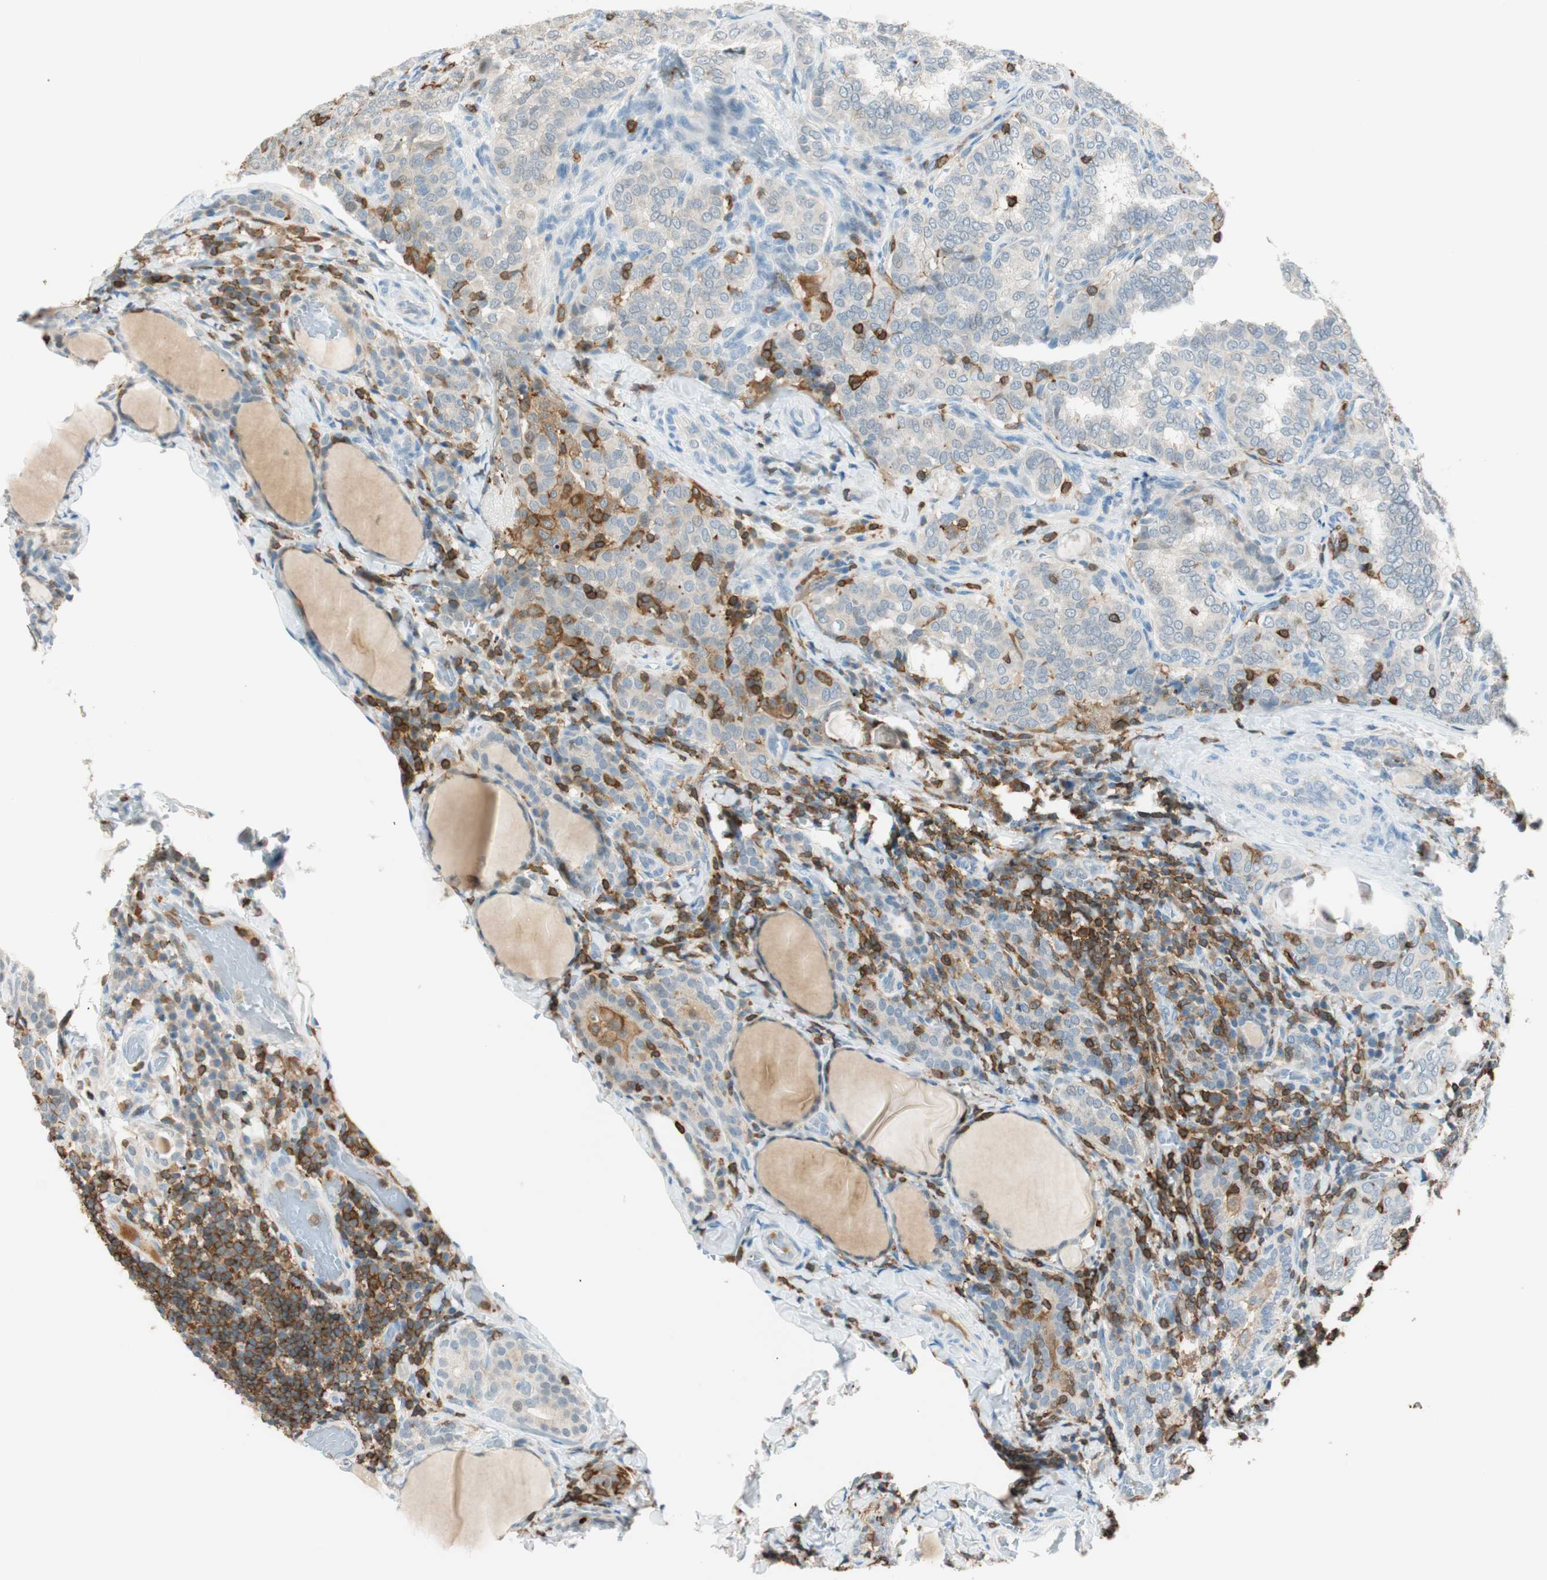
{"staining": {"intensity": "weak", "quantity": "25%-75%", "location": "cytoplasmic/membranous"}, "tissue": "thyroid cancer", "cell_type": "Tumor cells", "image_type": "cancer", "snomed": [{"axis": "morphology", "description": "Normal tissue, NOS"}, {"axis": "morphology", "description": "Papillary adenocarcinoma, NOS"}, {"axis": "topography", "description": "Thyroid gland"}], "caption": "Protein analysis of thyroid papillary adenocarcinoma tissue shows weak cytoplasmic/membranous expression in about 25%-75% of tumor cells.", "gene": "HPGD", "patient": {"sex": "female", "age": 30}}